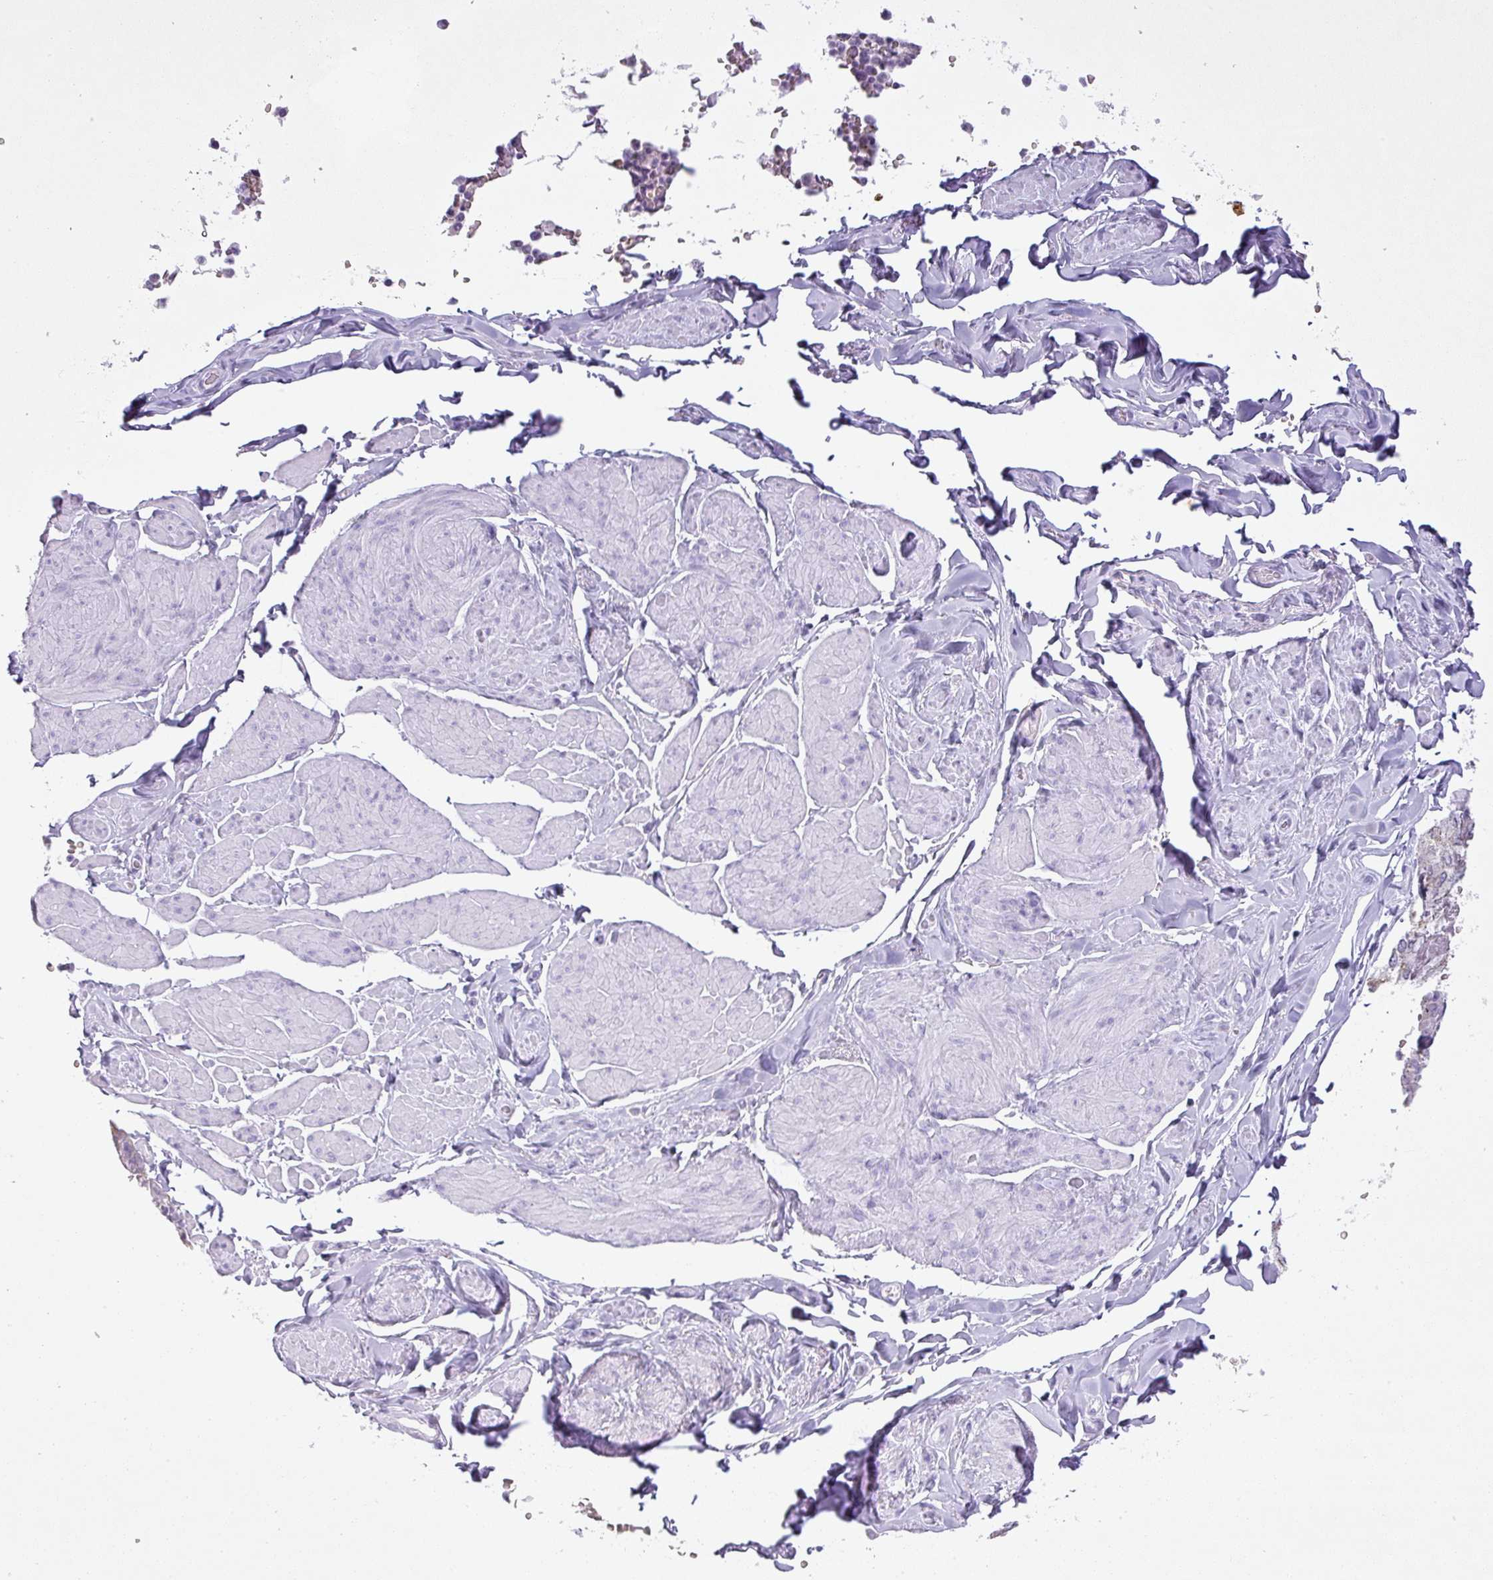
{"staining": {"intensity": "negative", "quantity": "none", "location": "none"}, "tissue": "smooth muscle", "cell_type": "Smooth muscle cells", "image_type": "normal", "snomed": [{"axis": "morphology", "description": "Normal tissue, NOS"}, {"axis": "topography", "description": "Smooth muscle"}, {"axis": "topography", "description": "Peripheral nerve tissue"}], "caption": "This image is of normal smooth muscle stained with immunohistochemistry (IHC) to label a protein in brown with the nuclei are counter-stained blue. There is no staining in smooth muscle cells. (DAB (3,3'-diaminobenzidine) IHC visualized using brightfield microscopy, high magnification).", "gene": "PGA3", "patient": {"sex": "male", "age": 69}}